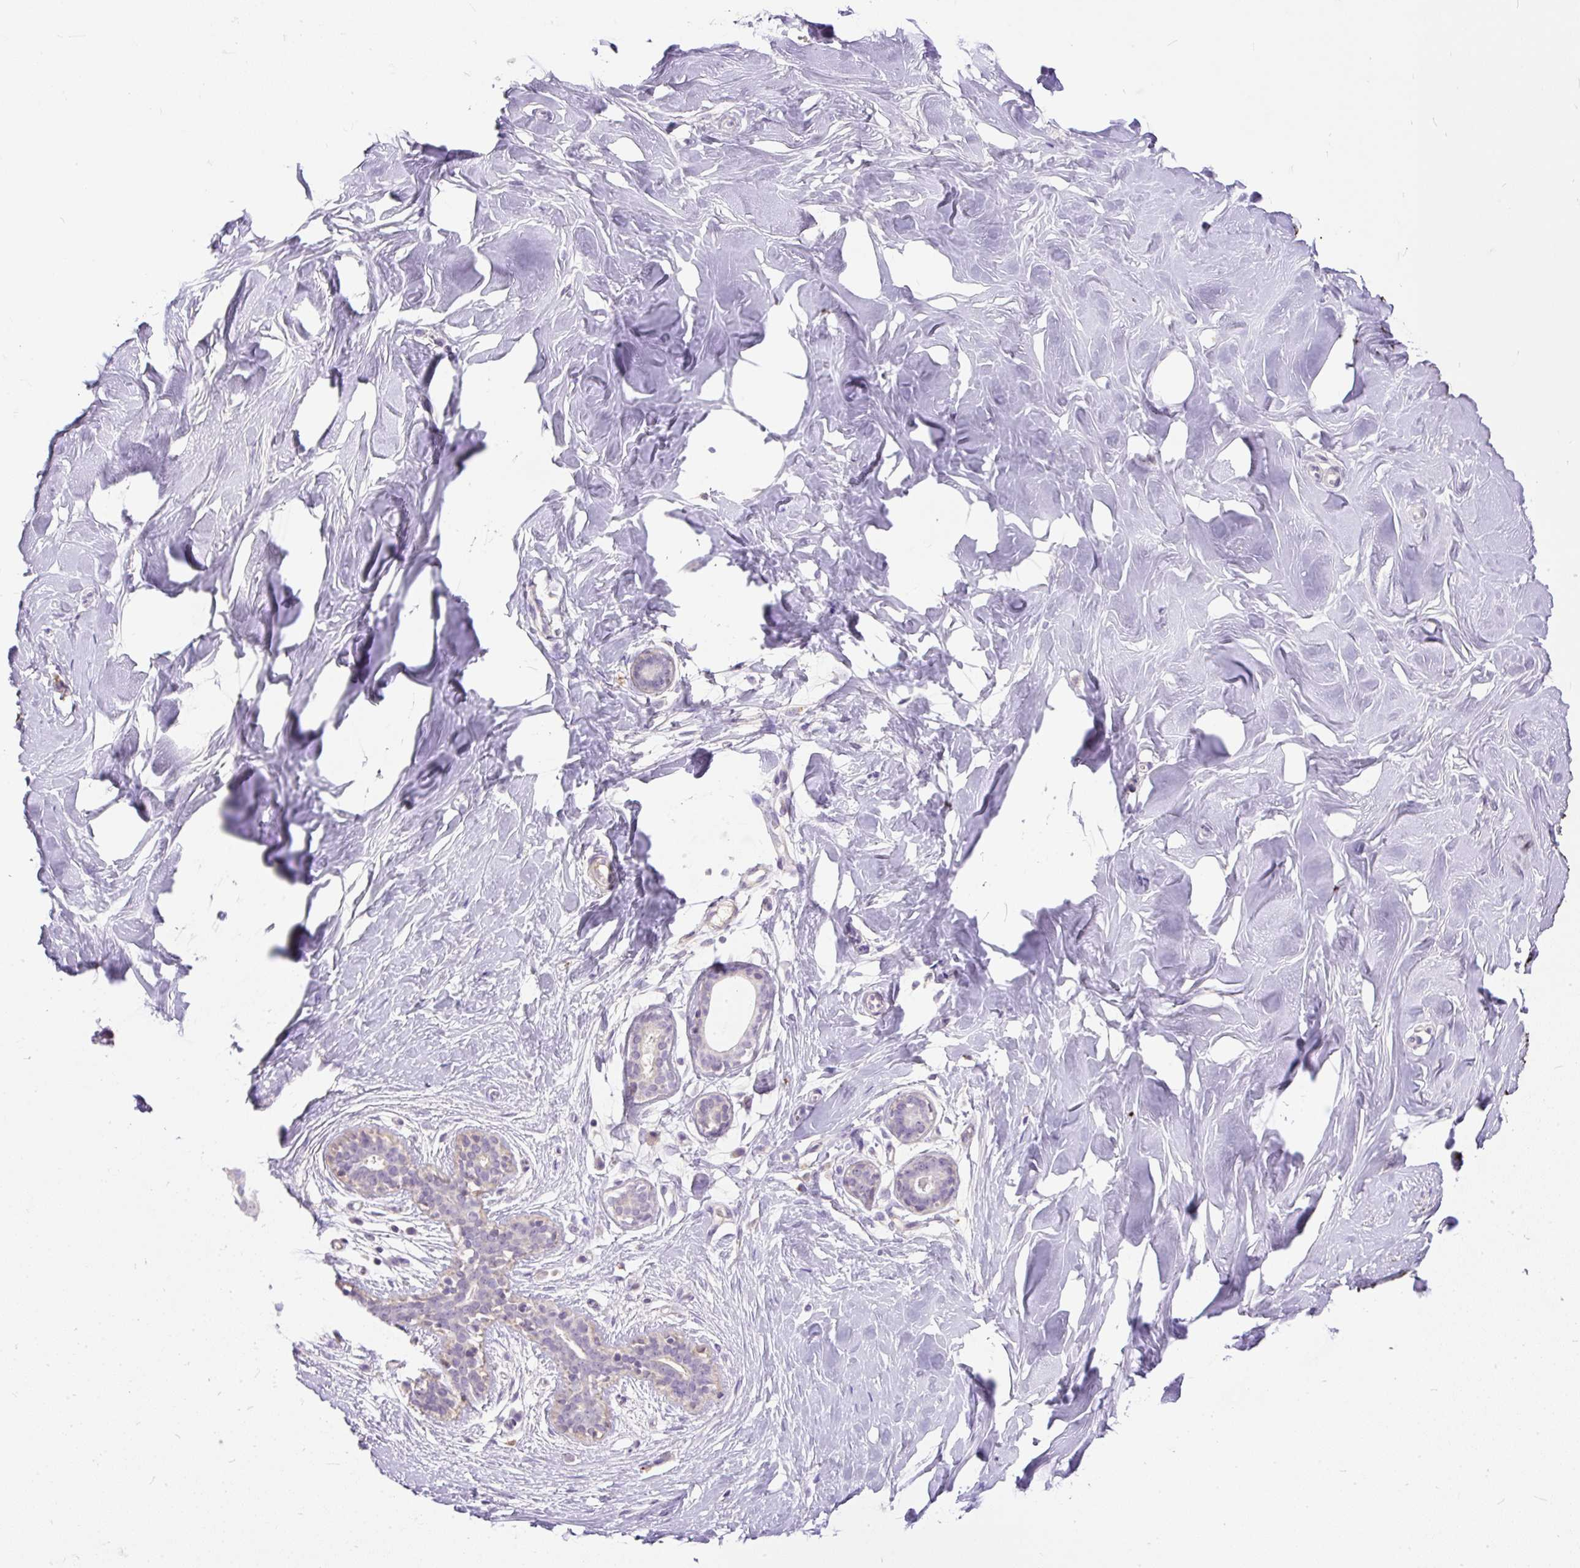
{"staining": {"intensity": "negative", "quantity": "none", "location": "none"}, "tissue": "breast", "cell_type": "Adipocytes", "image_type": "normal", "snomed": [{"axis": "morphology", "description": "Normal tissue, NOS"}, {"axis": "topography", "description": "Breast"}], "caption": "High power microscopy image of an immunohistochemistry (IHC) photomicrograph of unremarkable breast, revealing no significant staining in adipocytes. (Immunohistochemistry, brightfield microscopy, high magnification).", "gene": "KRTAP20", "patient": {"sex": "female", "age": 27}}